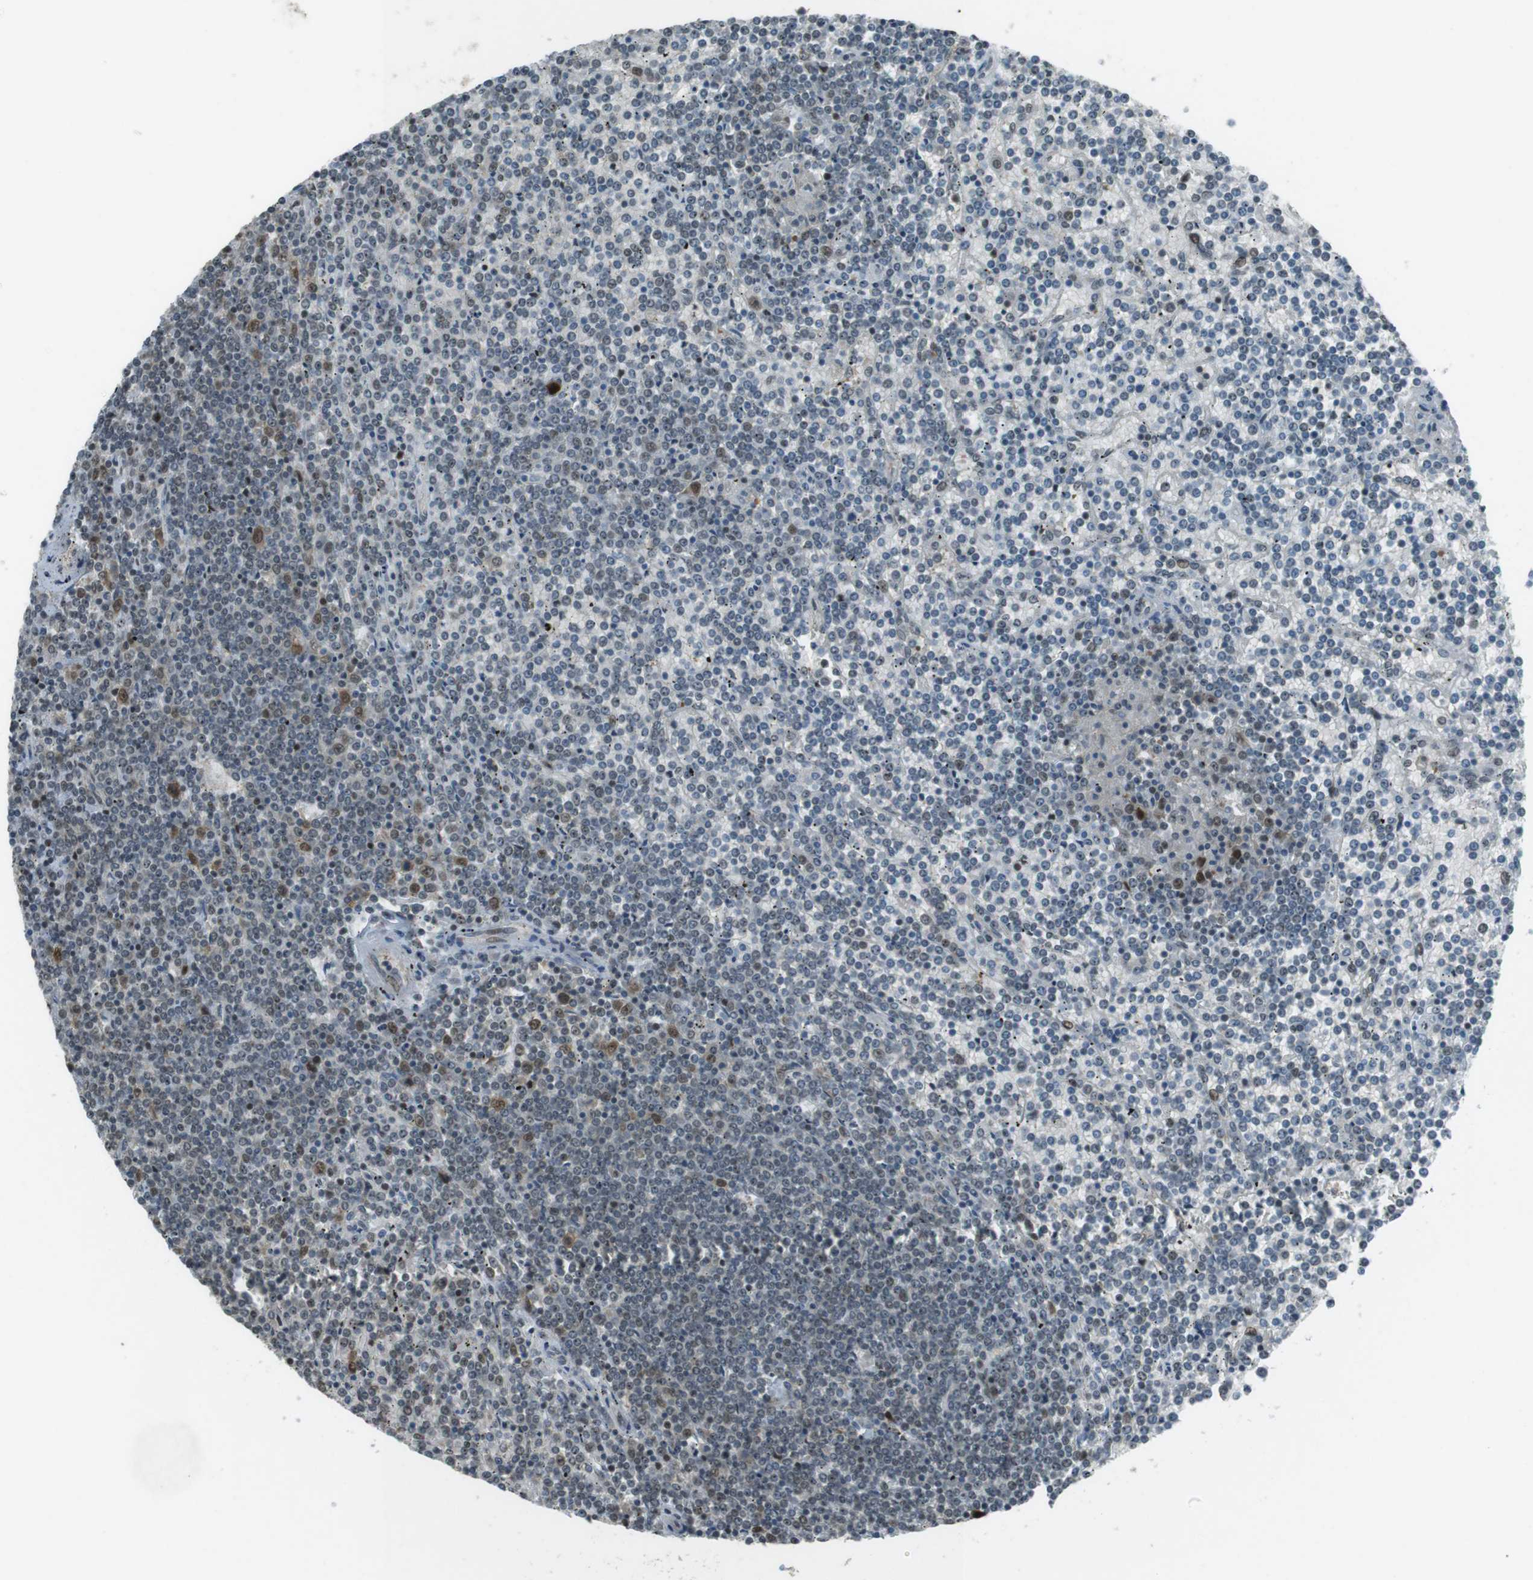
{"staining": {"intensity": "weak", "quantity": "<25%", "location": "nuclear"}, "tissue": "lymphoma", "cell_type": "Tumor cells", "image_type": "cancer", "snomed": [{"axis": "morphology", "description": "Malignant lymphoma, non-Hodgkin's type, Low grade"}, {"axis": "topography", "description": "Spleen"}], "caption": "Immunohistochemical staining of human lymphoma exhibits no significant positivity in tumor cells. (Brightfield microscopy of DAB immunohistochemistry at high magnification).", "gene": "SLITRK5", "patient": {"sex": "female", "age": 19}}